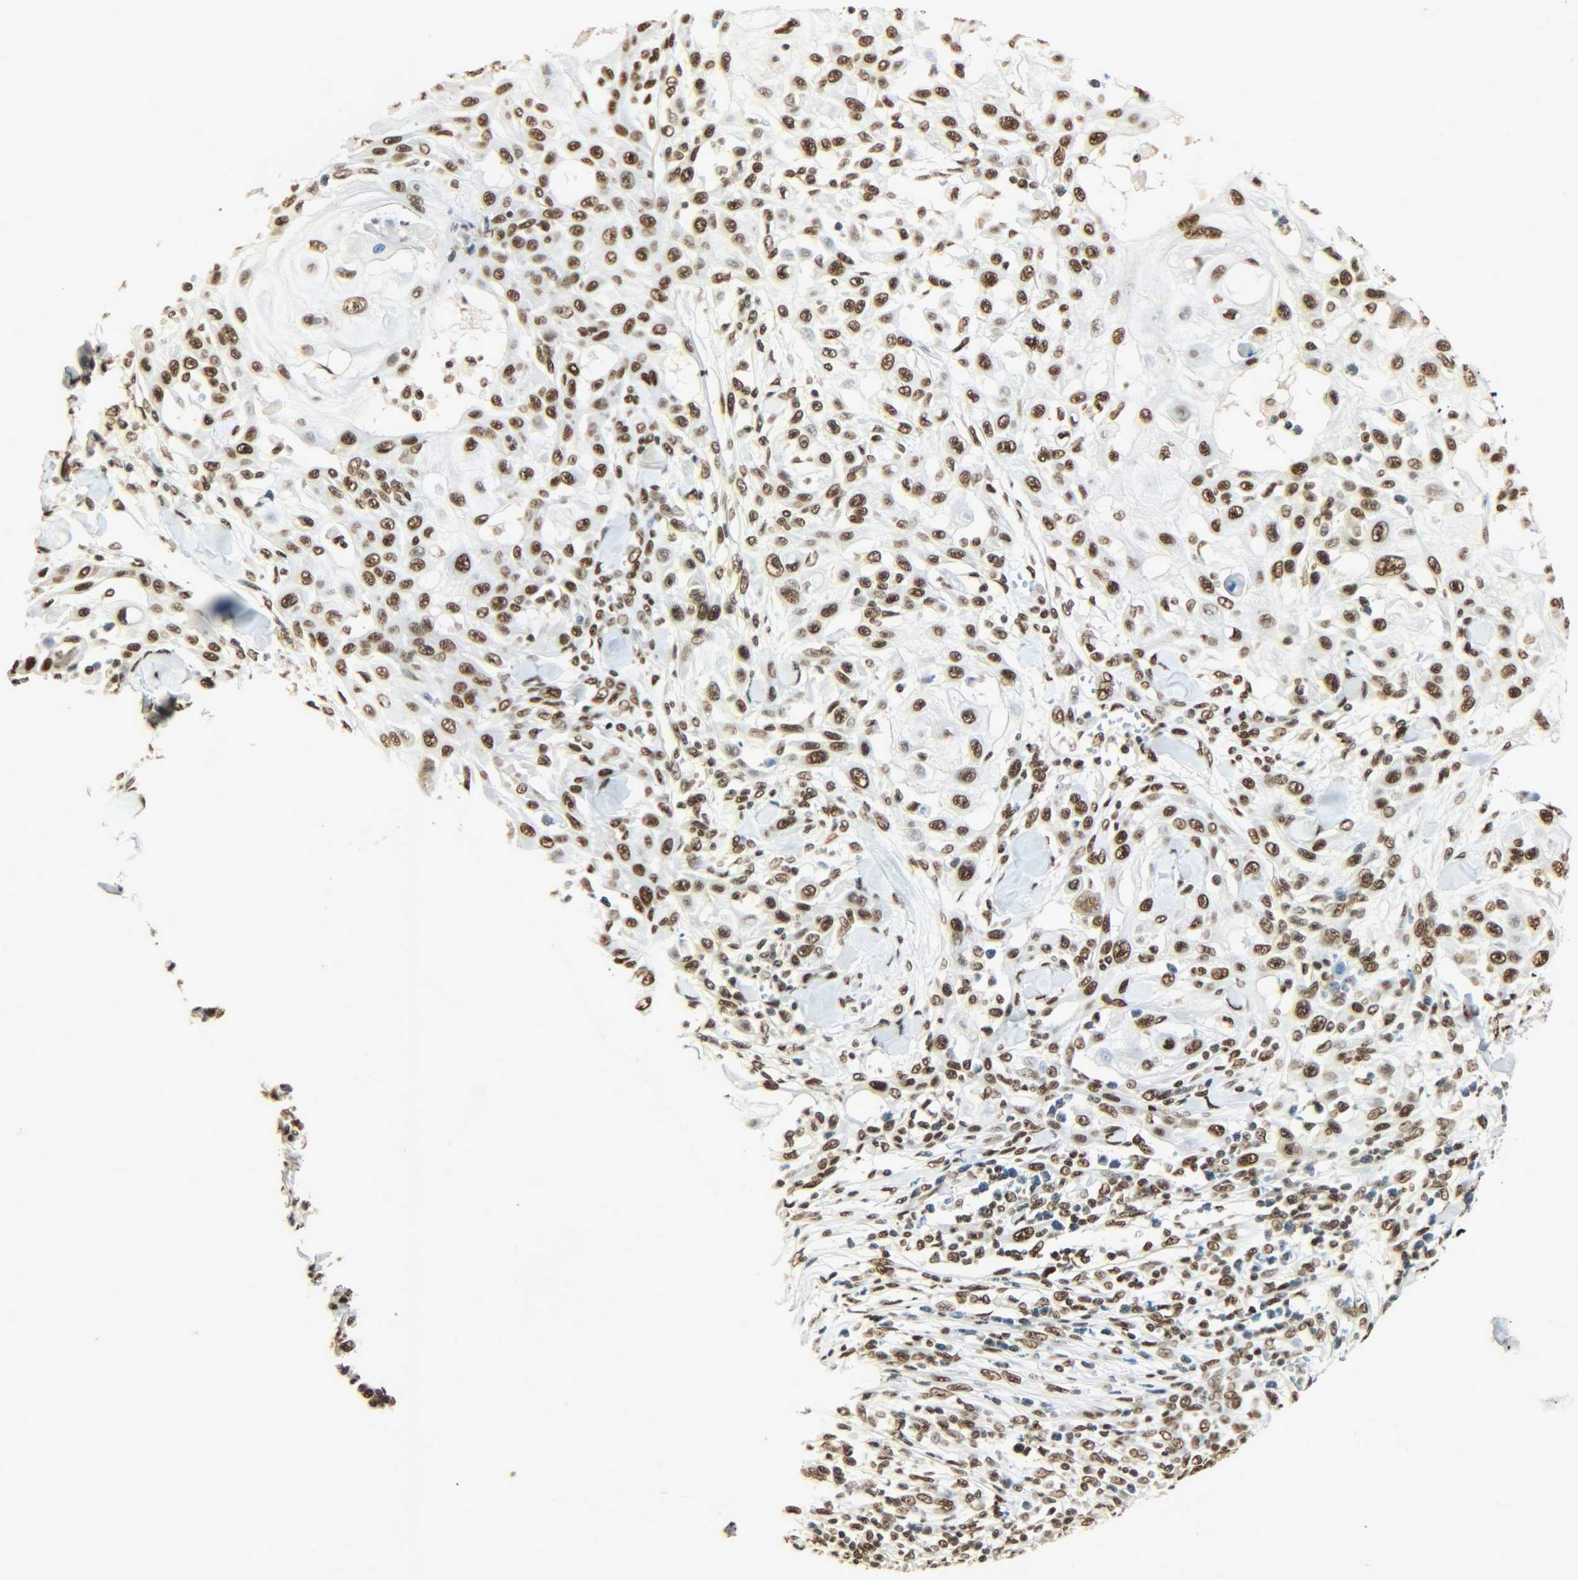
{"staining": {"intensity": "strong", "quantity": ">75%", "location": "nuclear"}, "tissue": "skin cancer", "cell_type": "Tumor cells", "image_type": "cancer", "snomed": [{"axis": "morphology", "description": "Squamous cell carcinoma, NOS"}, {"axis": "topography", "description": "Skin"}], "caption": "The photomicrograph shows staining of skin cancer (squamous cell carcinoma), revealing strong nuclear protein positivity (brown color) within tumor cells.", "gene": "KHDRBS1", "patient": {"sex": "male", "age": 24}}